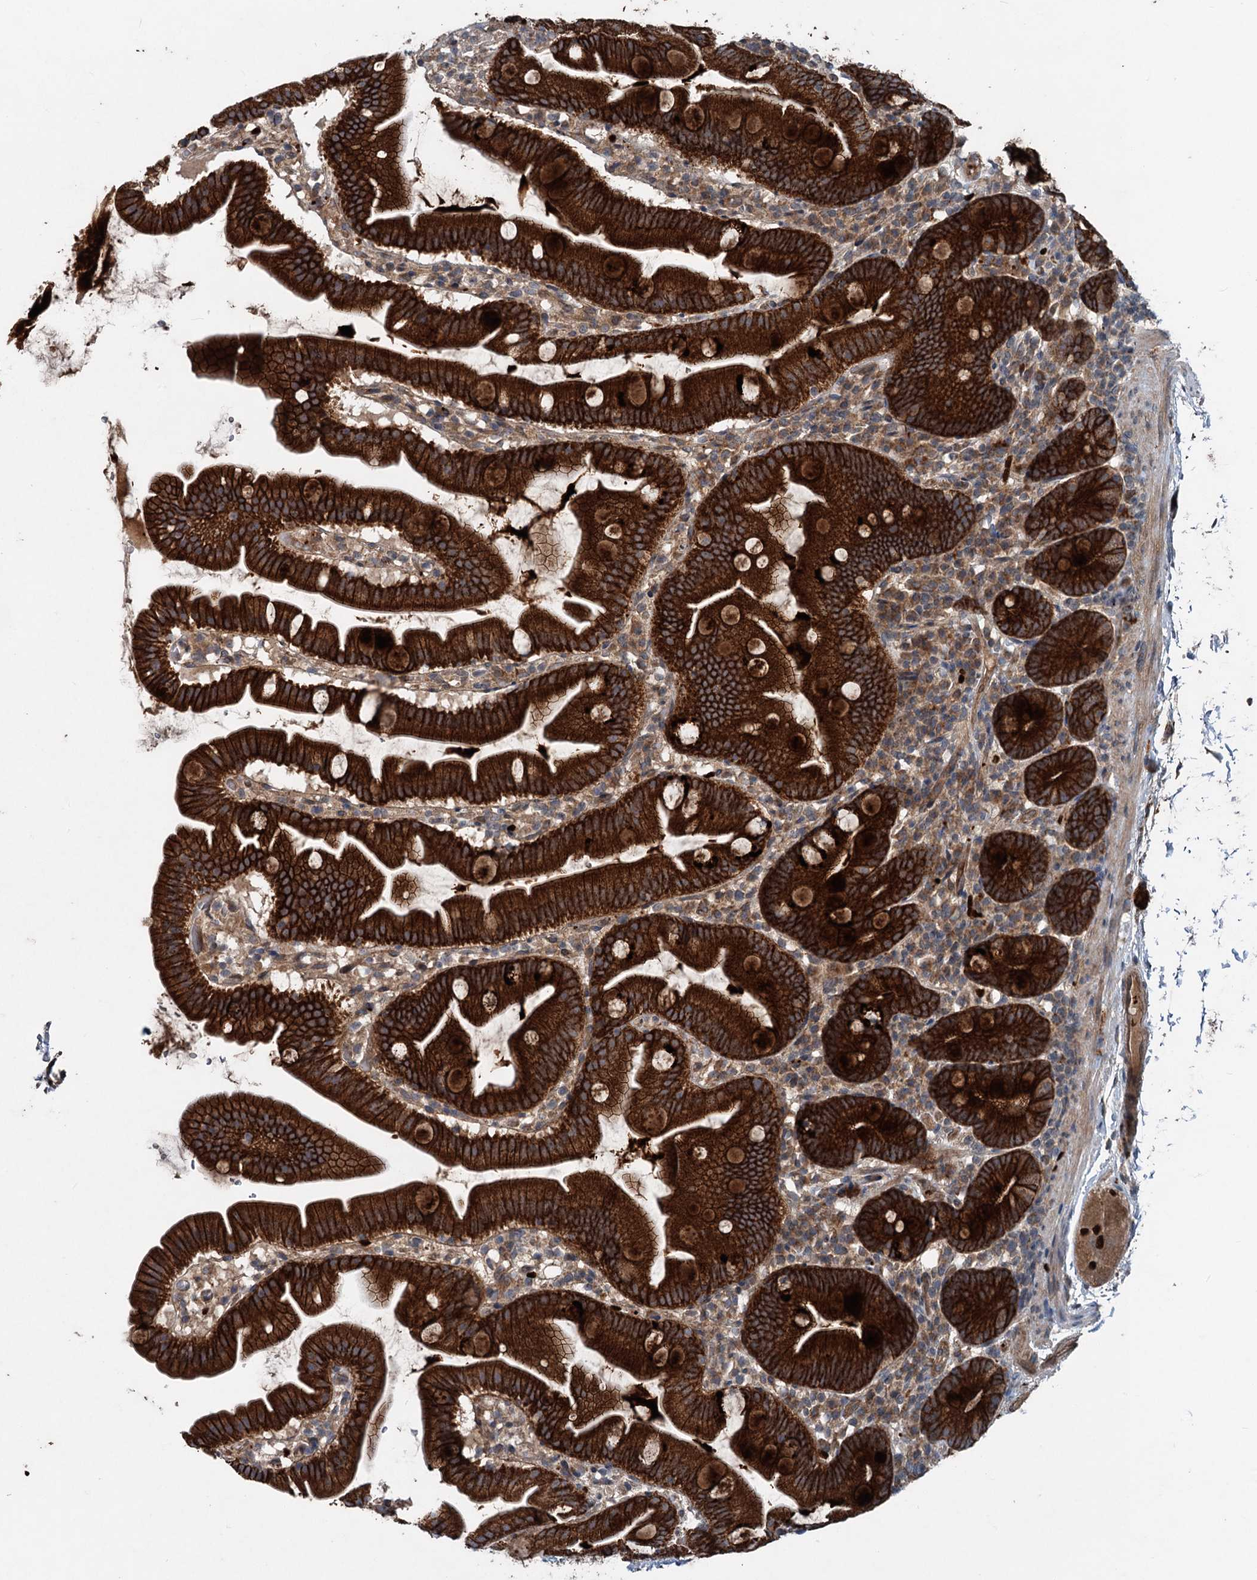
{"staining": {"intensity": "strong", "quantity": ">75%", "location": "cytoplasmic/membranous"}, "tissue": "small intestine", "cell_type": "Glandular cells", "image_type": "normal", "snomed": [{"axis": "morphology", "description": "Normal tissue, NOS"}, {"axis": "topography", "description": "Small intestine"}], "caption": "This micrograph demonstrates immunohistochemistry staining of benign human small intestine, with high strong cytoplasmic/membranous expression in about >75% of glandular cells.", "gene": "N4BP2L2", "patient": {"sex": "female", "age": 68}}